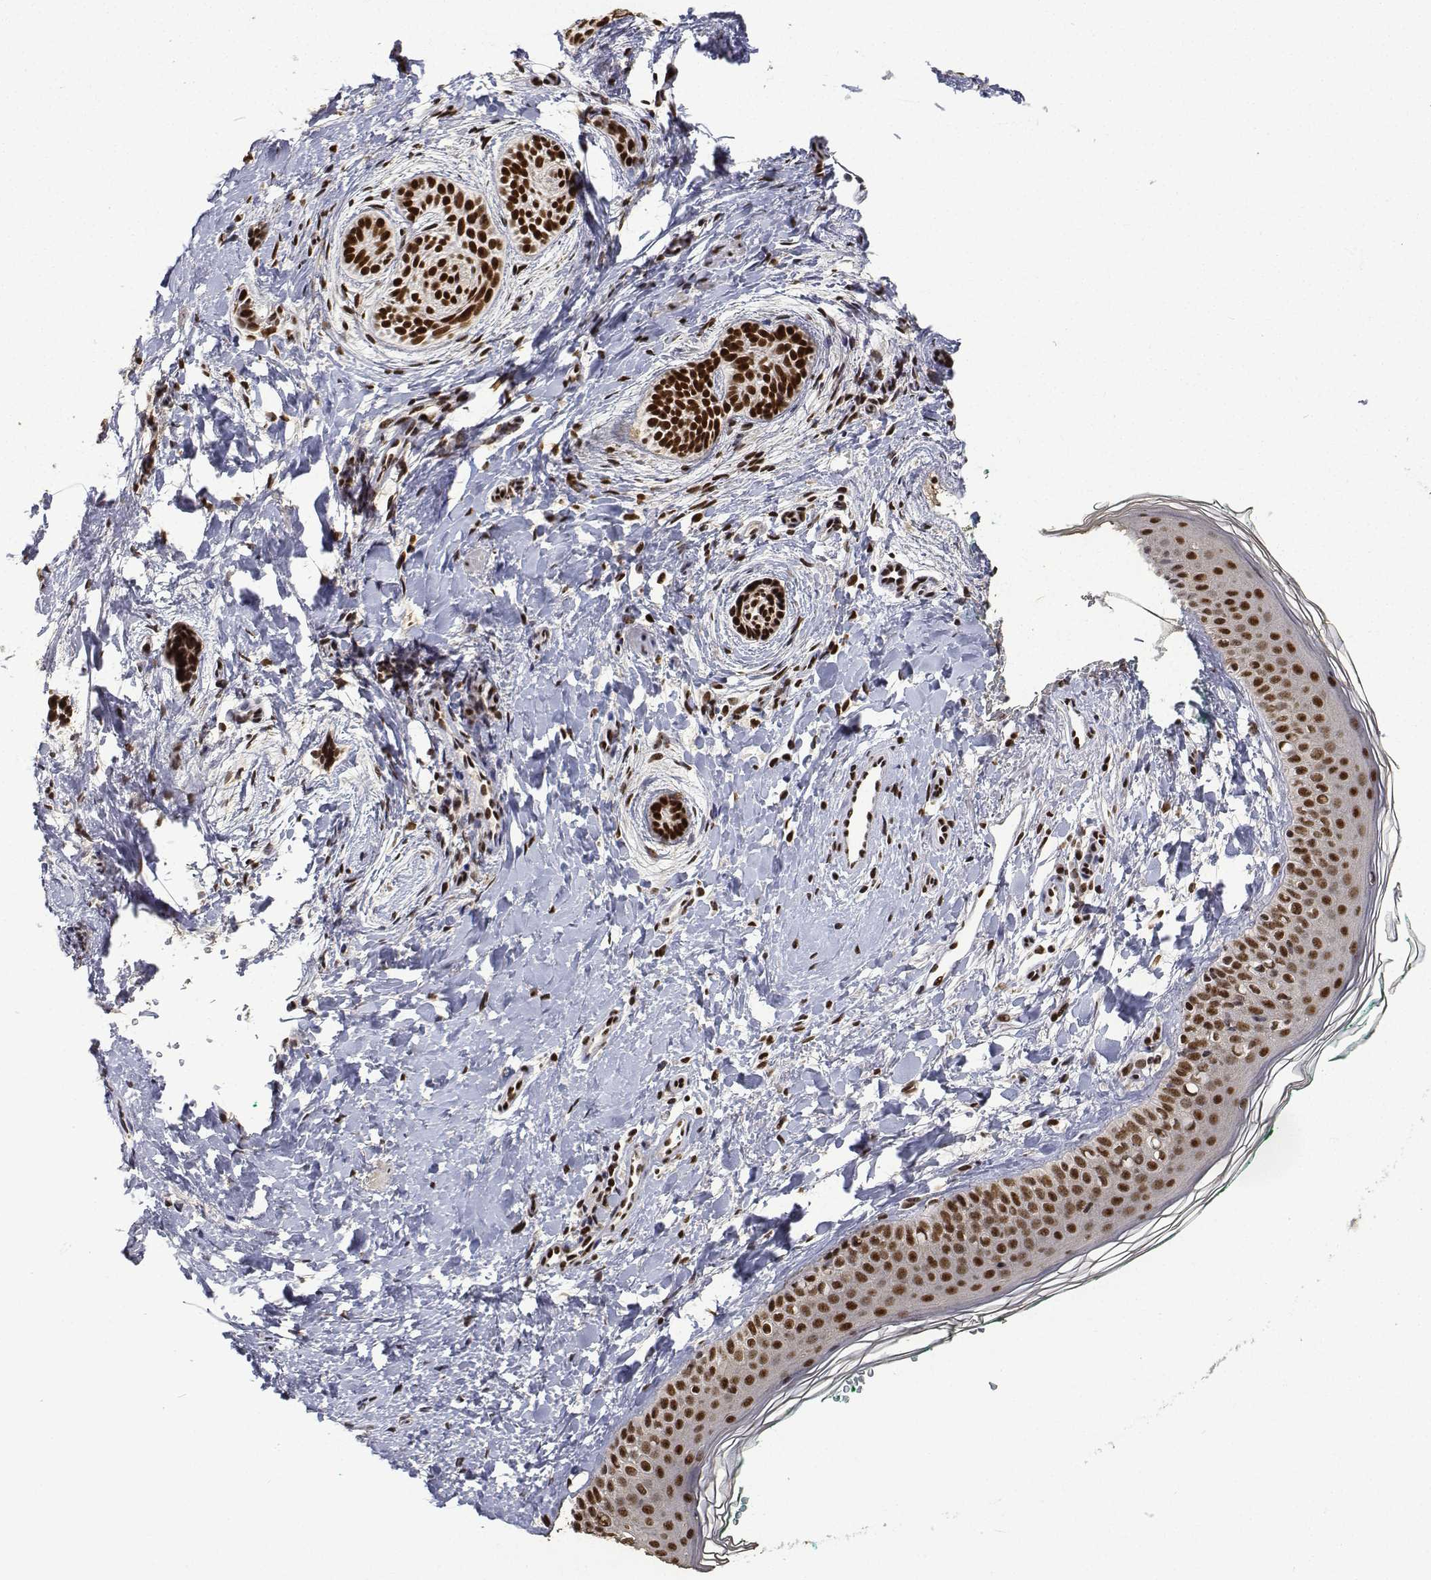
{"staining": {"intensity": "strong", "quantity": ">75%", "location": "nuclear"}, "tissue": "skin cancer", "cell_type": "Tumor cells", "image_type": "cancer", "snomed": [{"axis": "morphology", "description": "Basal cell carcinoma"}, {"axis": "topography", "description": "Skin"}], "caption": "A photomicrograph of human skin basal cell carcinoma stained for a protein demonstrates strong nuclear brown staining in tumor cells. Using DAB (3,3'-diaminobenzidine) (brown) and hematoxylin (blue) stains, captured at high magnification using brightfield microscopy.", "gene": "ATRX", "patient": {"sex": "male", "age": 63}}